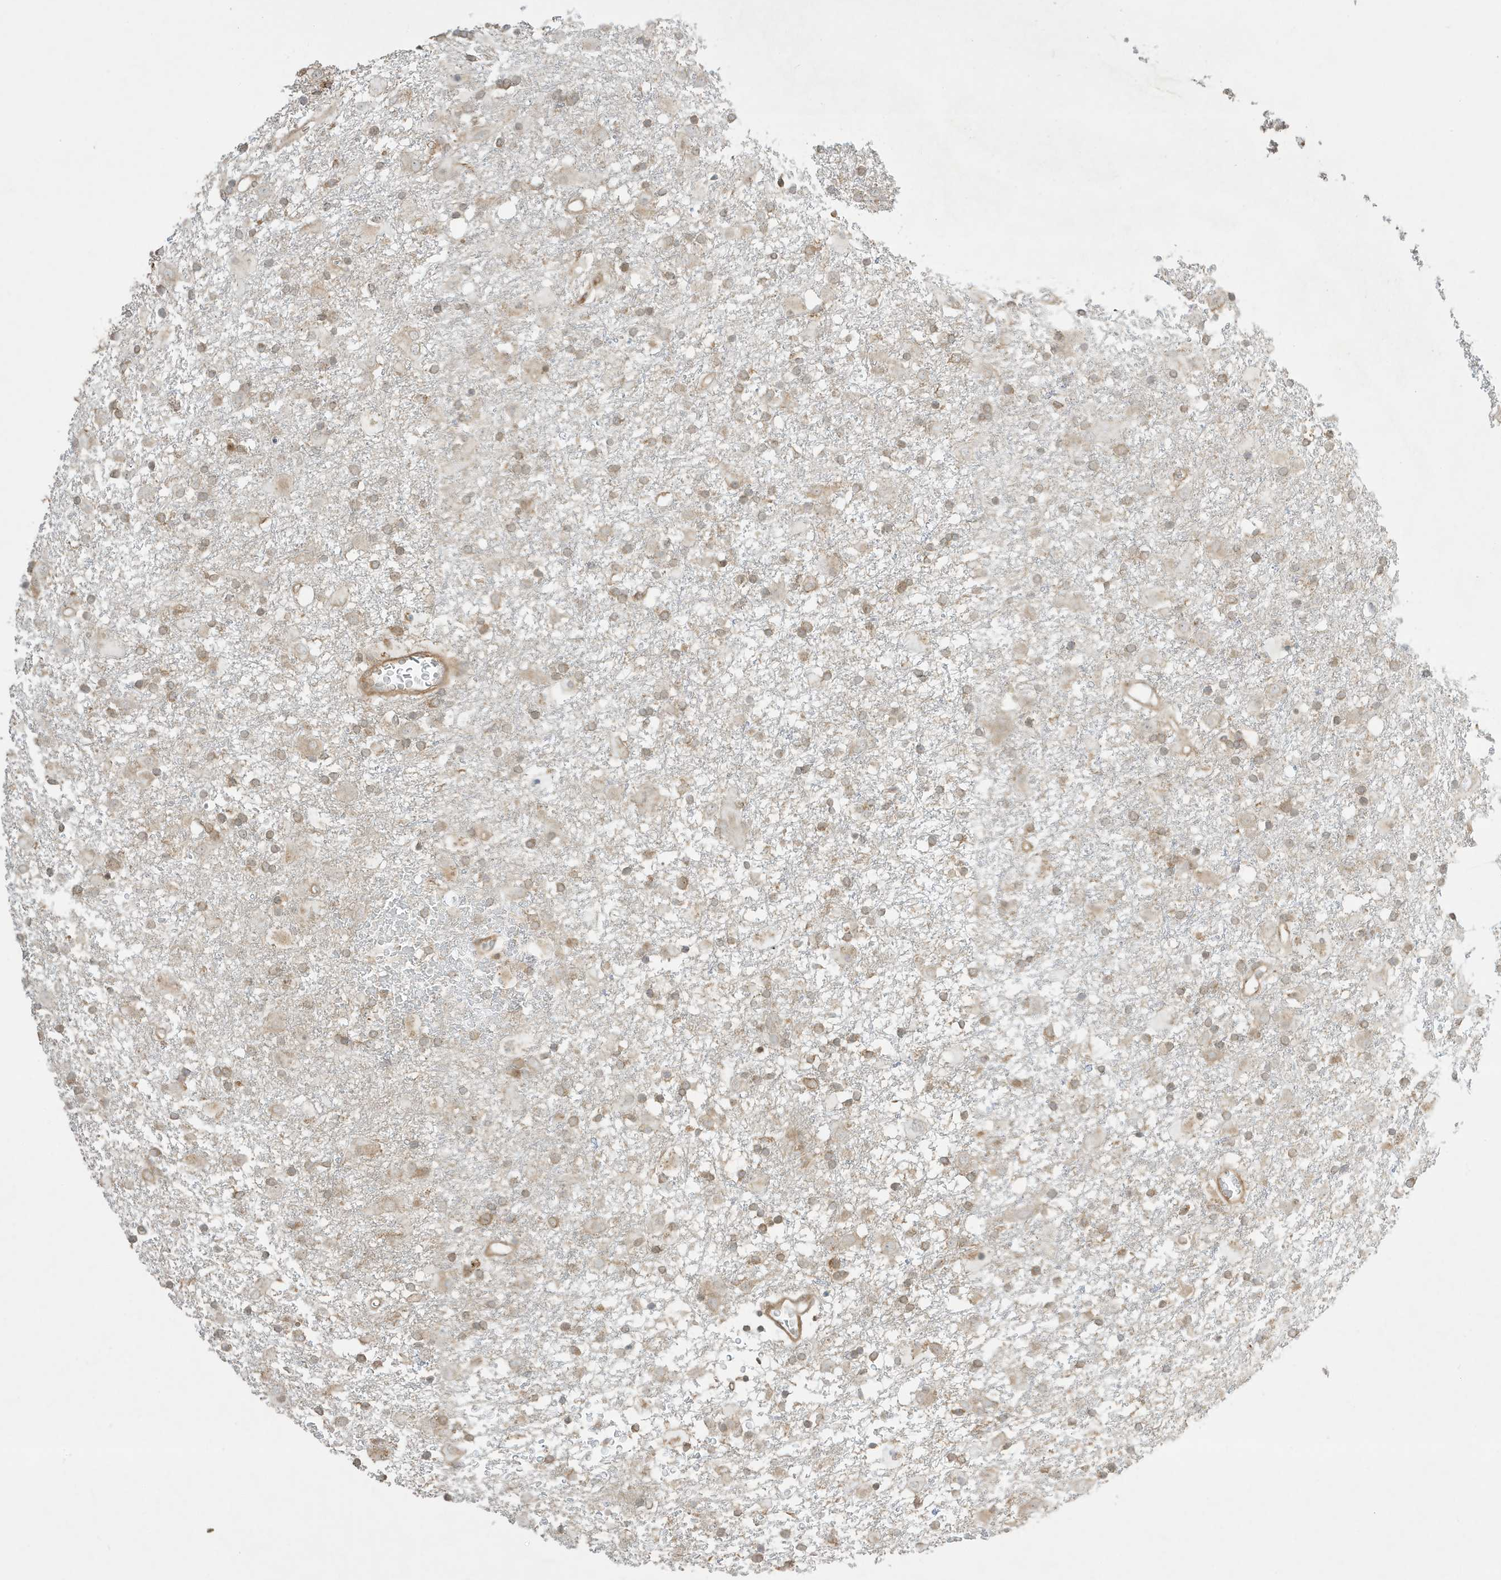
{"staining": {"intensity": "weak", "quantity": "25%-75%", "location": "cytoplasmic/membranous"}, "tissue": "glioma", "cell_type": "Tumor cells", "image_type": "cancer", "snomed": [{"axis": "morphology", "description": "Glioma, malignant, Low grade"}, {"axis": "topography", "description": "Brain"}], "caption": "The photomicrograph displays a brown stain indicating the presence of a protein in the cytoplasmic/membranous of tumor cells in malignant low-grade glioma.", "gene": "SCARF2", "patient": {"sex": "male", "age": 65}}